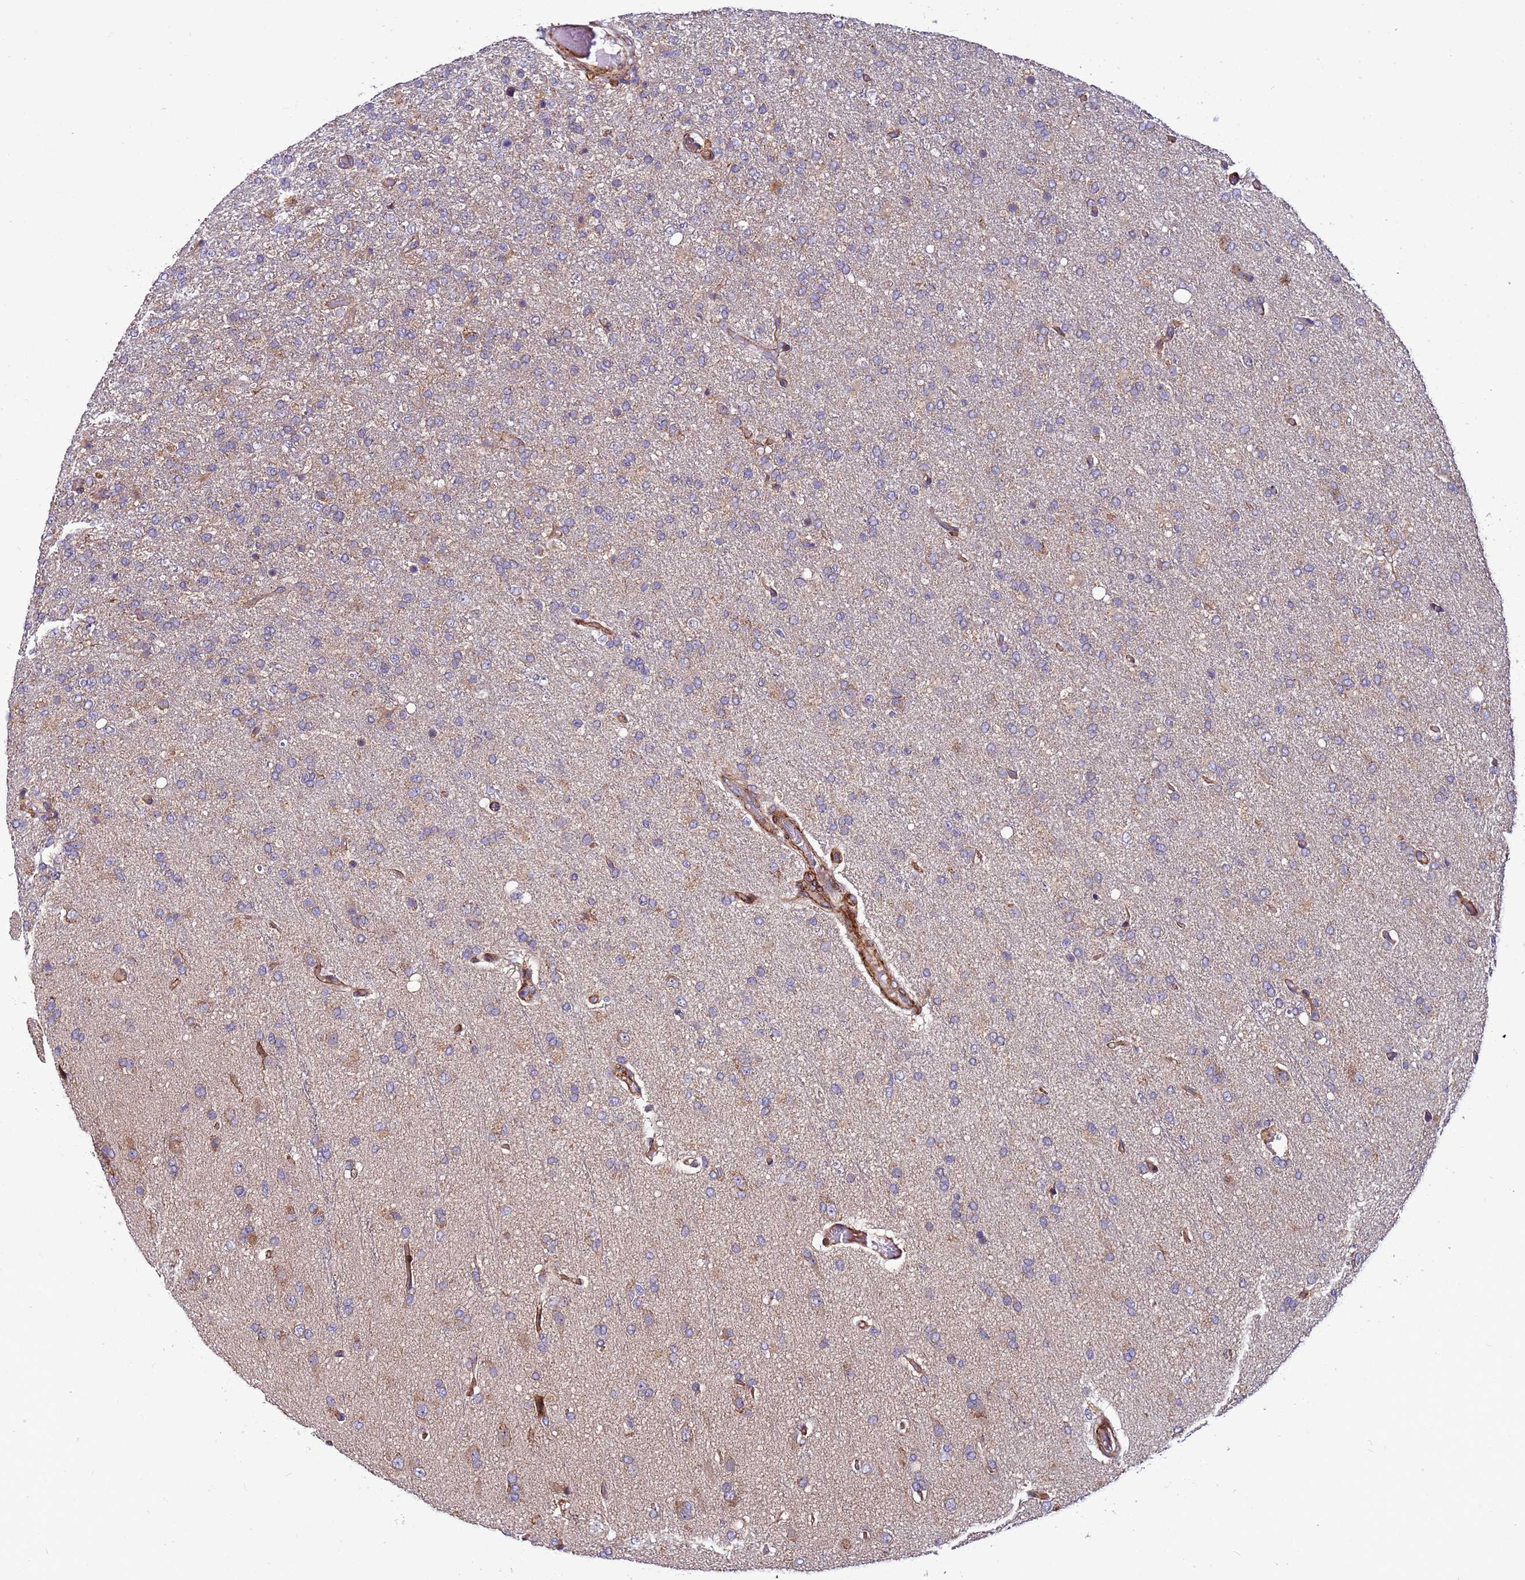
{"staining": {"intensity": "negative", "quantity": "none", "location": "none"}, "tissue": "glioma", "cell_type": "Tumor cells", "image_type": "cancer", "snomed": [{"axis": "morphology", "description": "Glioma, malignant, High grade"}, {"axis": "topography", "description": "Brain"}], "caption": "Immunohistochemical staining of human malignant high-grade glioma demonstrates no significant expression in tumor cells.", "gene": "MCRIP1", "patient": {"sex": "female", "age": 74}}